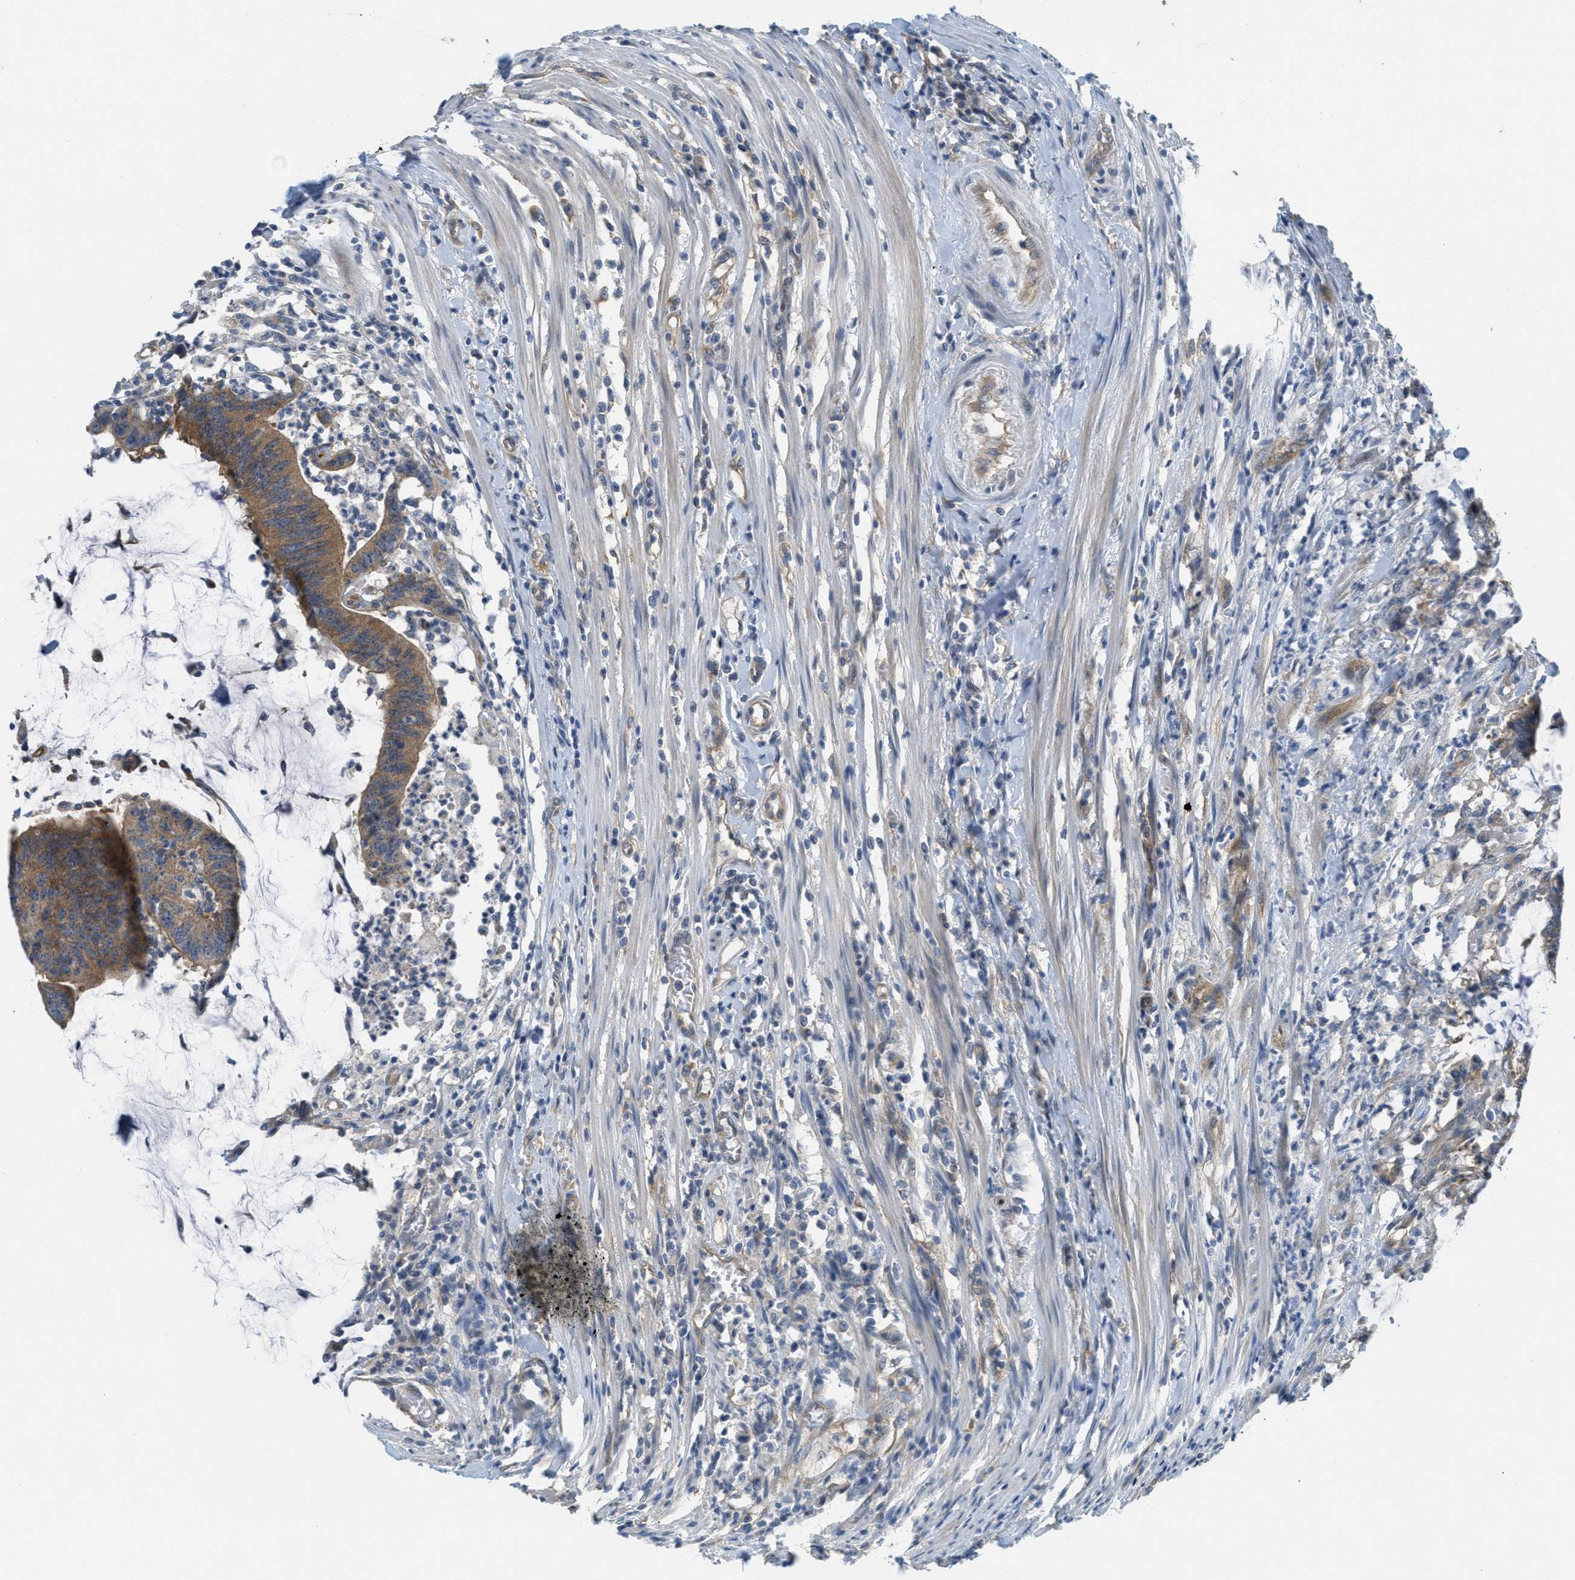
{"staining": {"intensity": "moderate", "quantity": ">75%", "location": "cytoplasmic/membranous"}, "tissue": "colorectal cancer", "cell_type": "Tumor cells", "image_type": "cancer", "snomed": [{"axis": "morphology", "description": "Adenocarcinoma, NOS"}, {"axis": "topography", "description": "Rectum"}], "caption": "Approximately >75% of tumor cells in human adenocarcinoma (colorectal) reveal moderate cytoplasmic/membranous protein expression as visualized by brown immunohistochemical staining.", "gene": "ZFYVE9", "patient": {"sex": "female", "age": 66}}